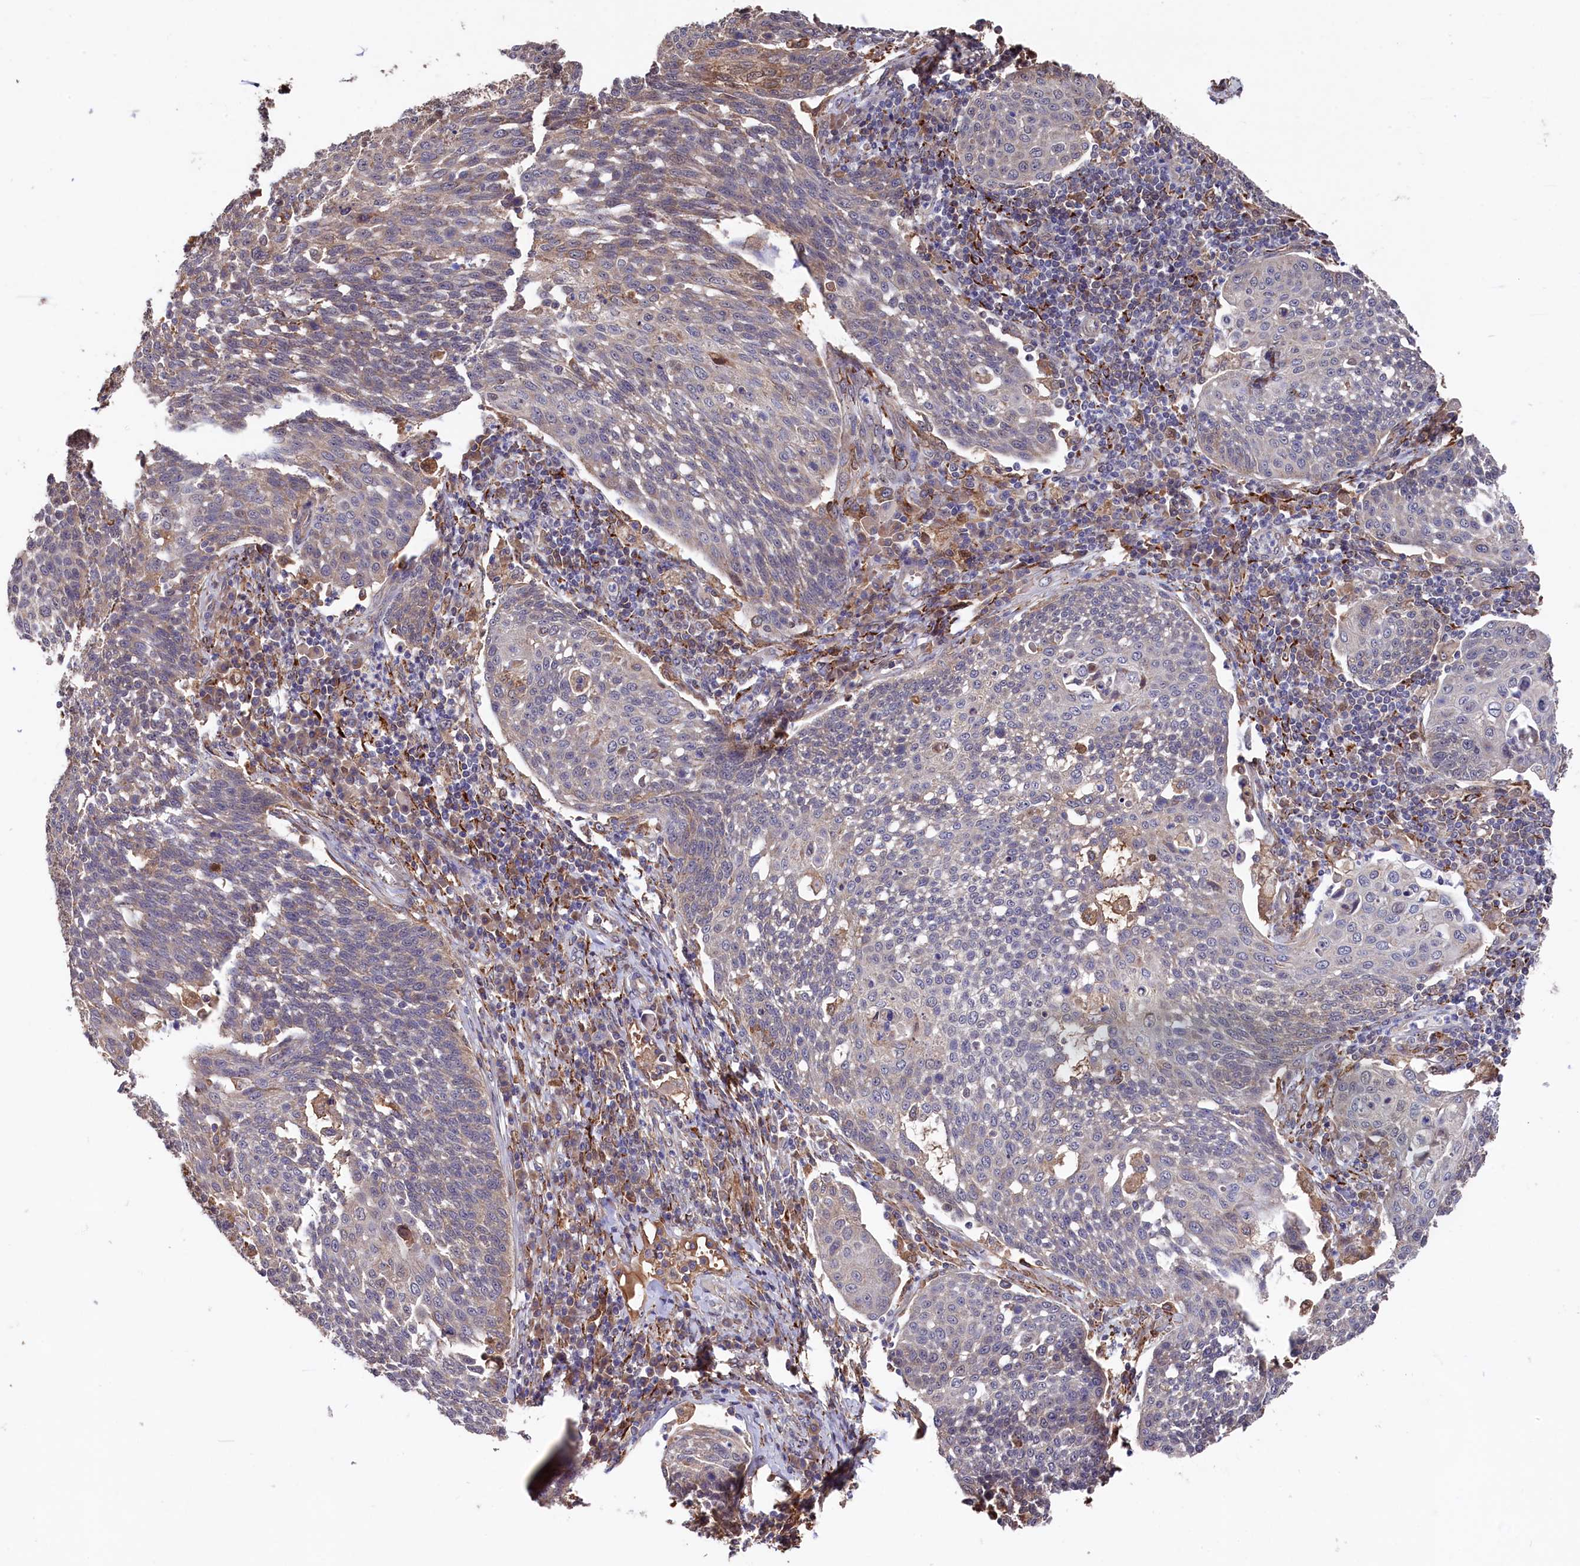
{"staining": {"intensity": "weak", "quantity": "<25%", "location": "cytoplasmic/membranous"}, "tissue": "cervical cancer", "cell_type": "Tumor cells", "image_type": "cancer", "snomed": [{"axis": "morphology", "description": "Squamous cell carcinoma, NOS"}, {"axis": "topography", "description": "Cervix"}], "caption": "Cervical squamous cell carcinoma was stained to show a protein in brown. There is no significant positivity in tumor cells.", "gene": "SLC12A4", "patient": {"sex": "female", "age": 34}}